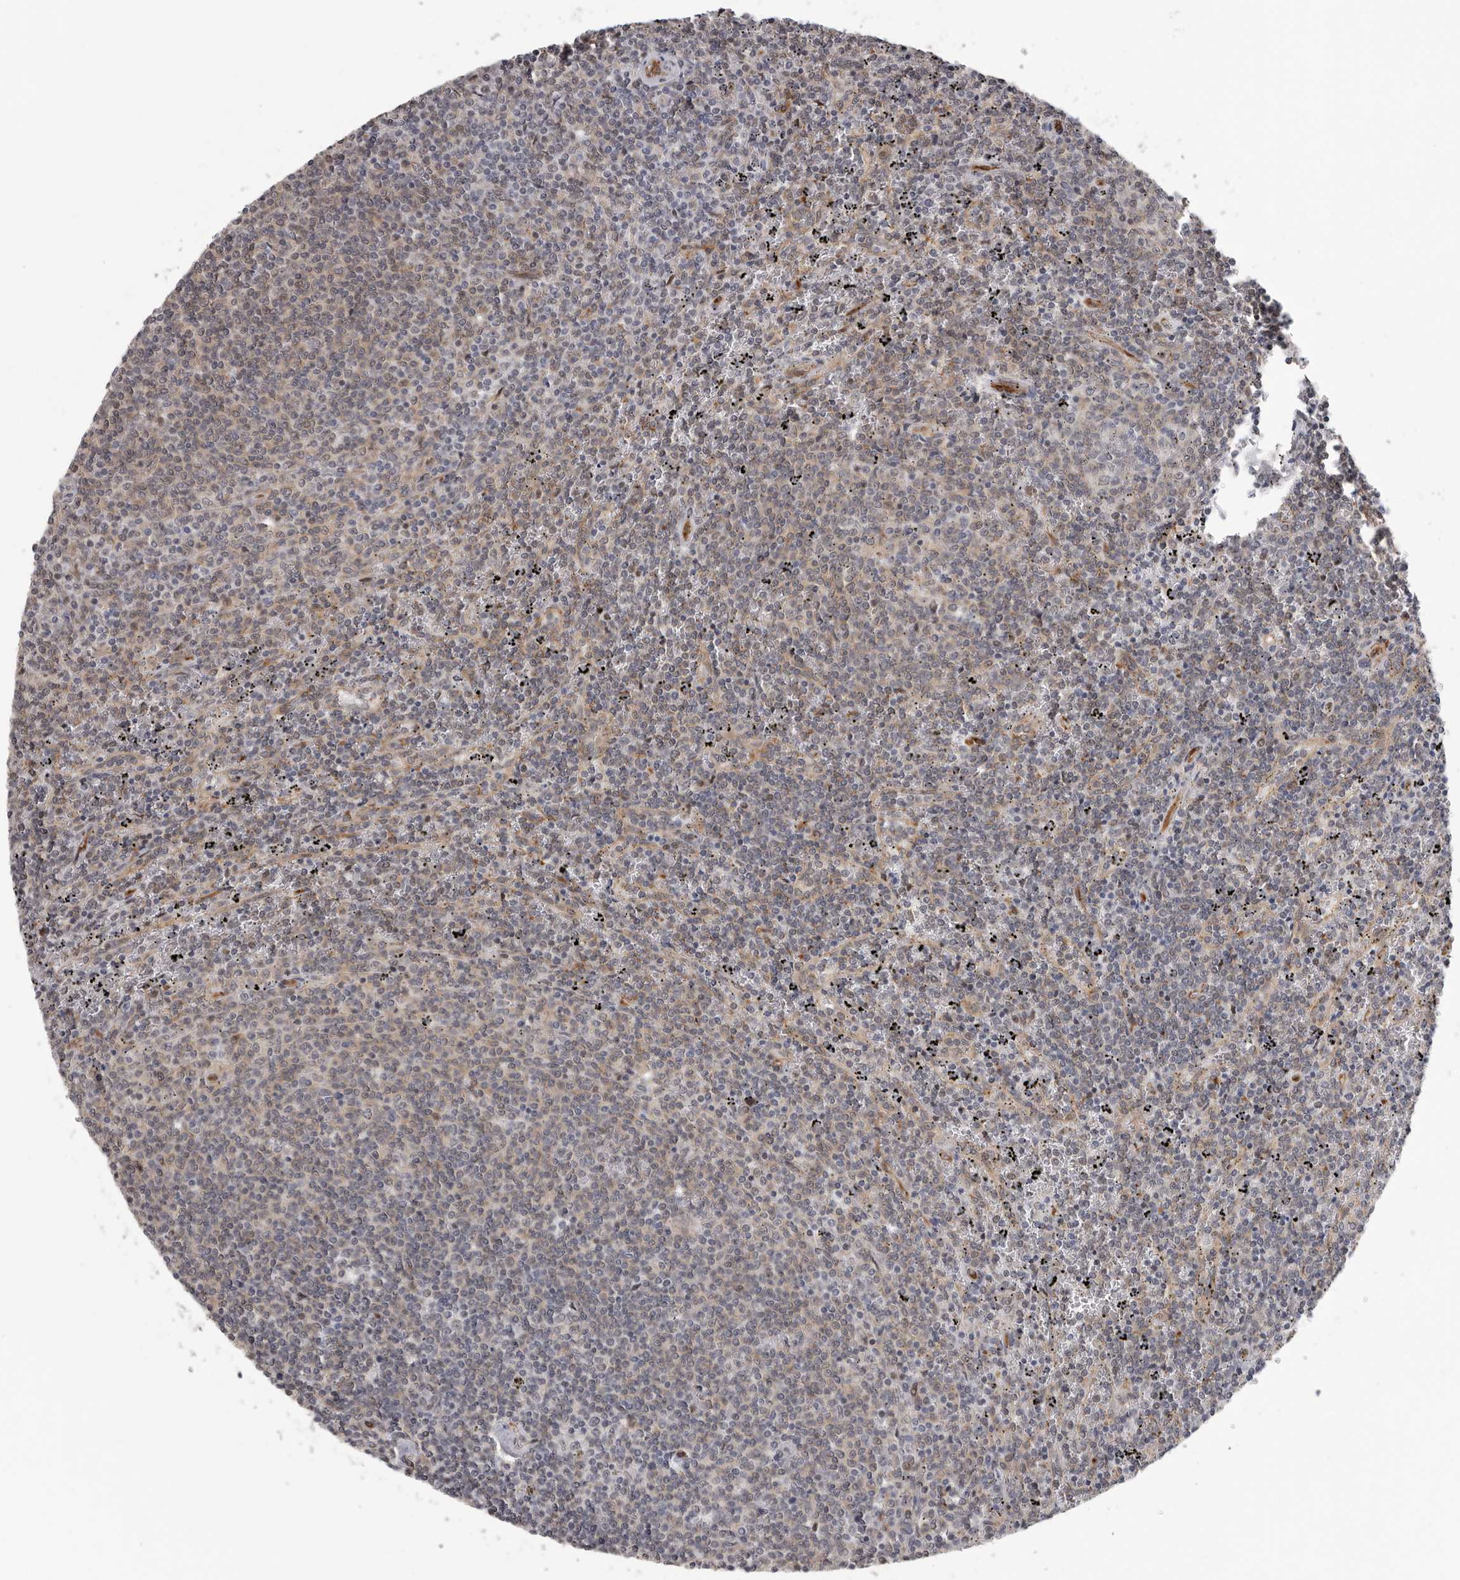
{"staining": {"intensity": "negative", "quantity": "none", "location": "none"}, "tissue": "lymphoma", "cell_type": "Tumor cells", "image_type": "cancer", "snomed": [{"axis": "morphology", "description": "Malignant lymphoma, non-Hodgkin's type, Low grade"}, {"axis": "topography", "description": "Spleen"}], "caption": "Immunohistochemical staining of lymphoma exhibits no significant expression in tumor cells.", "gene": "RALGPS2", "patient": {"sex": "female", "age": 50}}